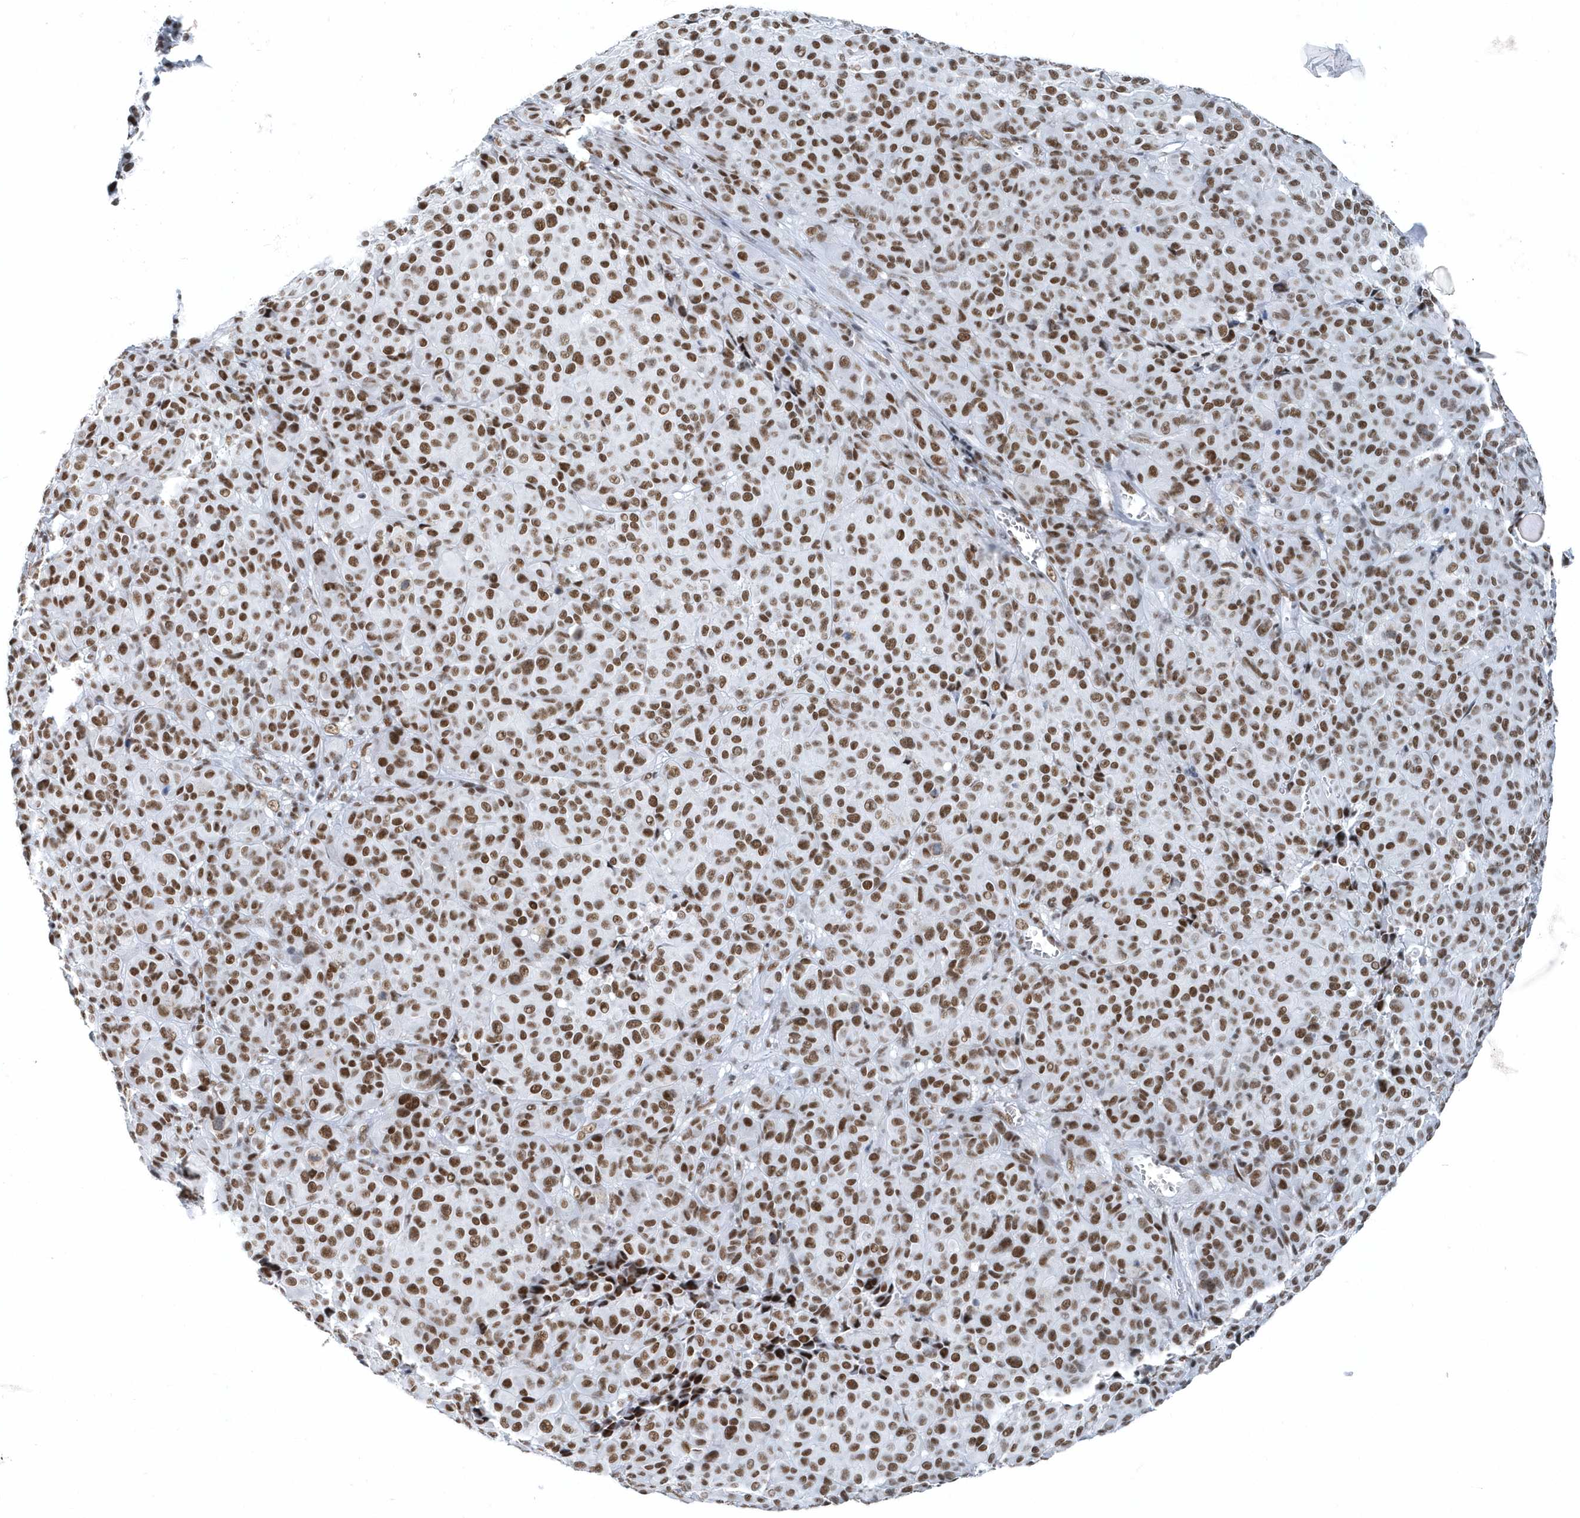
{"staining": {"intensity": "strong", "quantity": ">75%", "location": "nuclear"}, "tissue": "melanoma", "cell_type": "Tumor cells", "image_type": "cancer", "snomed": [{"axis": "morphology", "description": "Malignant melanoma, NOS"}, {"axis": "topography", "description": "Skin"}], "caption": "Immunohistochemical staining of melanoma displays strong nuclear protein positivity in approximately >75% of tumor cells.", "gene": "FIP1L1", "patient": {"sex": "male", "age": 73}}